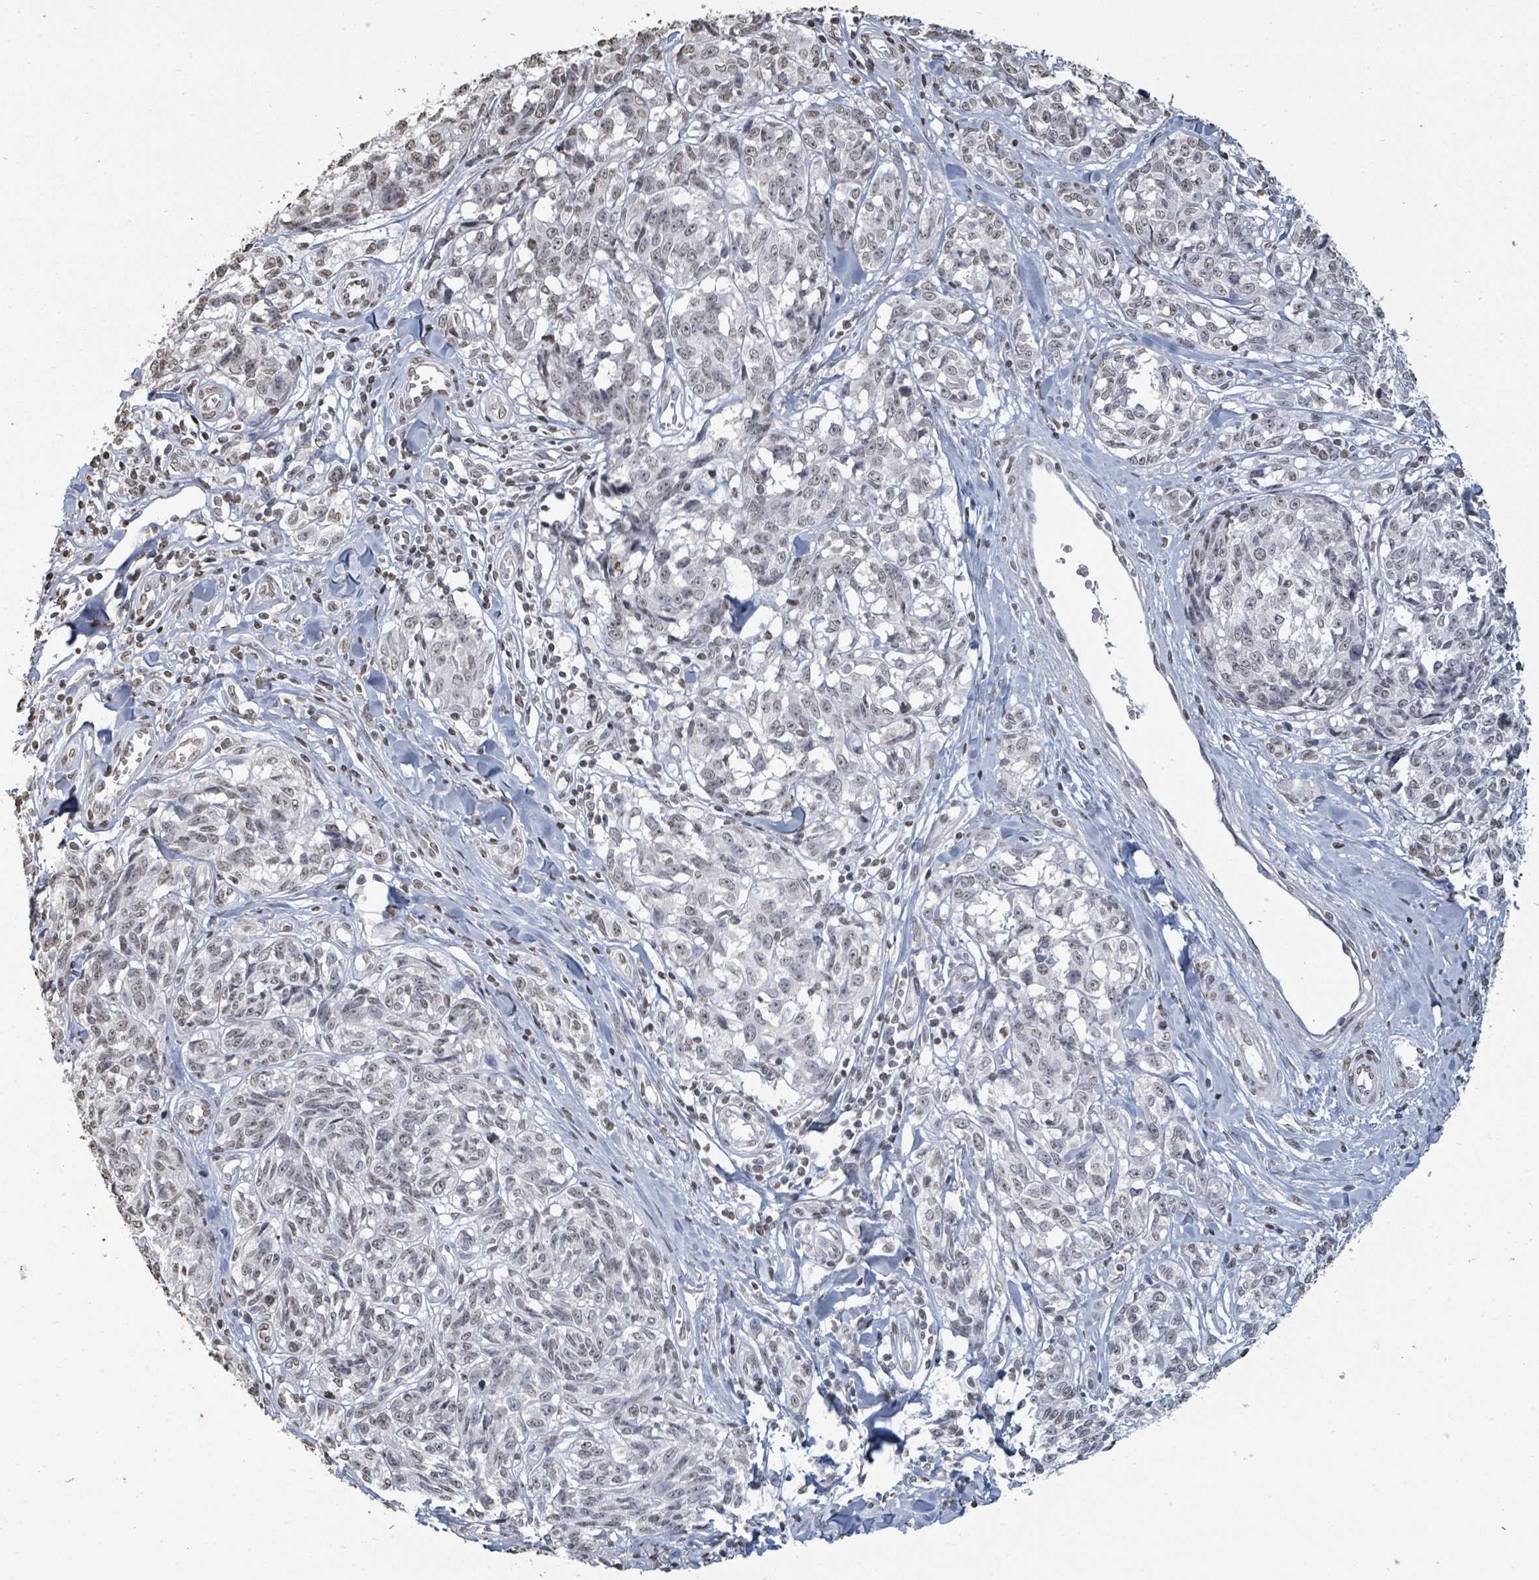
{"staining": {"intensity": "weak", "quantity": "<25%", "location": "nuclear"}, "tissue": "melanoma", "cell_type": "Tumor cells", "image_type": "cancer", "snomed": [{"axis": "morphology", "description": "Normal tissue, NOS"}, {"axis": "morphology", "description": "Malignant melanoma, NOS"}, {"axis": "topography", "description": "Skin"}], "caption": "Malignant melanoma stained for a protein using immunohistochemistry (IHC) exhibits no positivity tumor cells.", "gene": "MRPS12", "patient": {"sex": "female", "age": 64}}